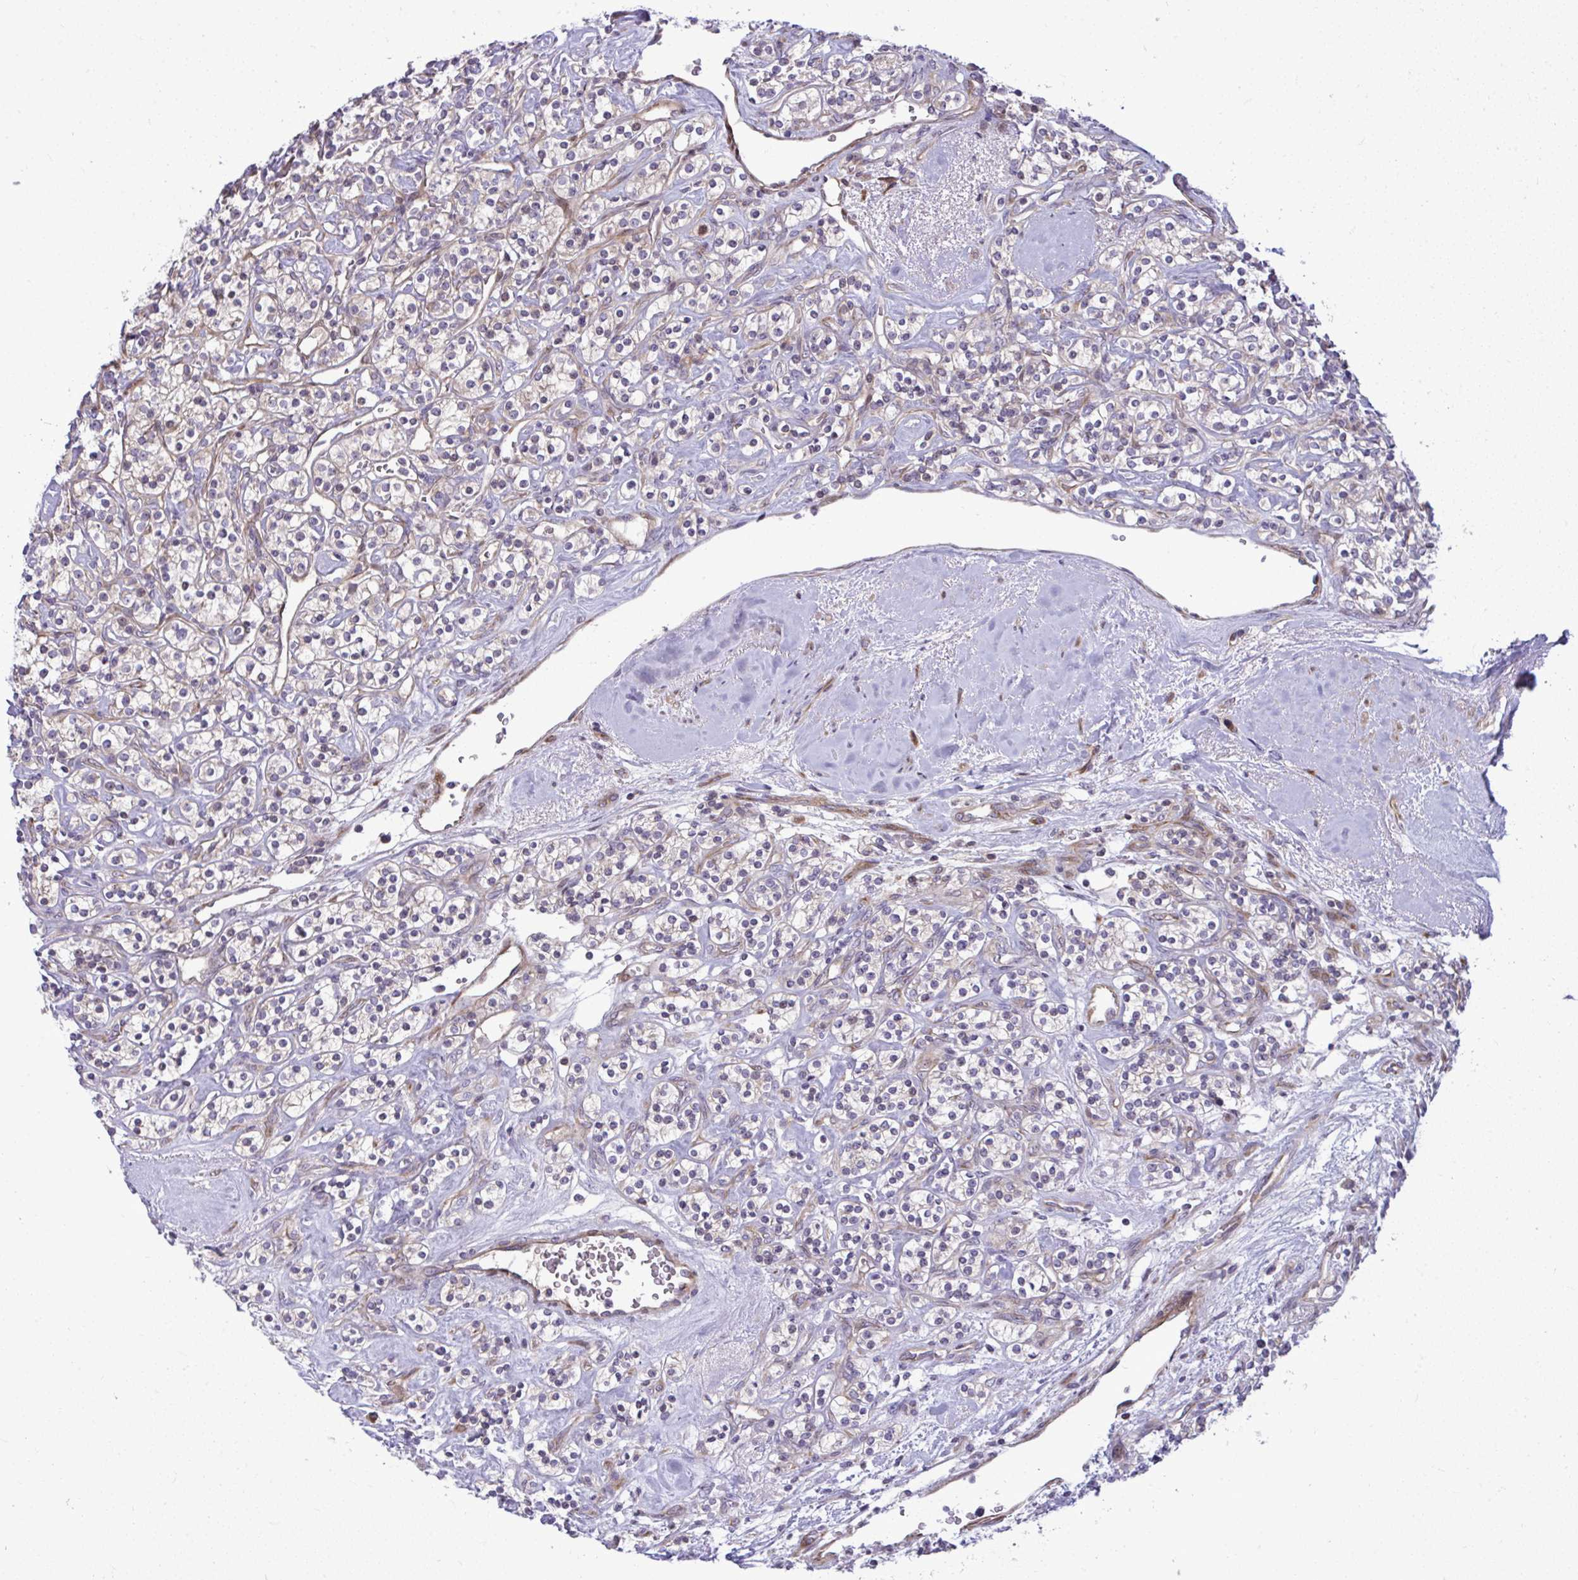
{"staining": {"intensity": "weak", "quantity": "<25%", "location": "cytoplasmic/membranous"}, "tissue": "renal cancer", "cell_type": "Tumor cells", "image_type": "cancer", "snomed": [{"axis": "morphology", "description": "Adenocarcinoma, NOS"}, {"axis": "topography", "description": "Kidney"}], "caption": "Immunohistochemical staining of human renal cancer (adenocarcinoma) exhibits no significant staining in tumor cells. (Immunohistochemistry (ihc), brightfield microscopy, high magnification).", "gene": "ZSCAN9", "patient": {"sex": "male", "age": 77}}